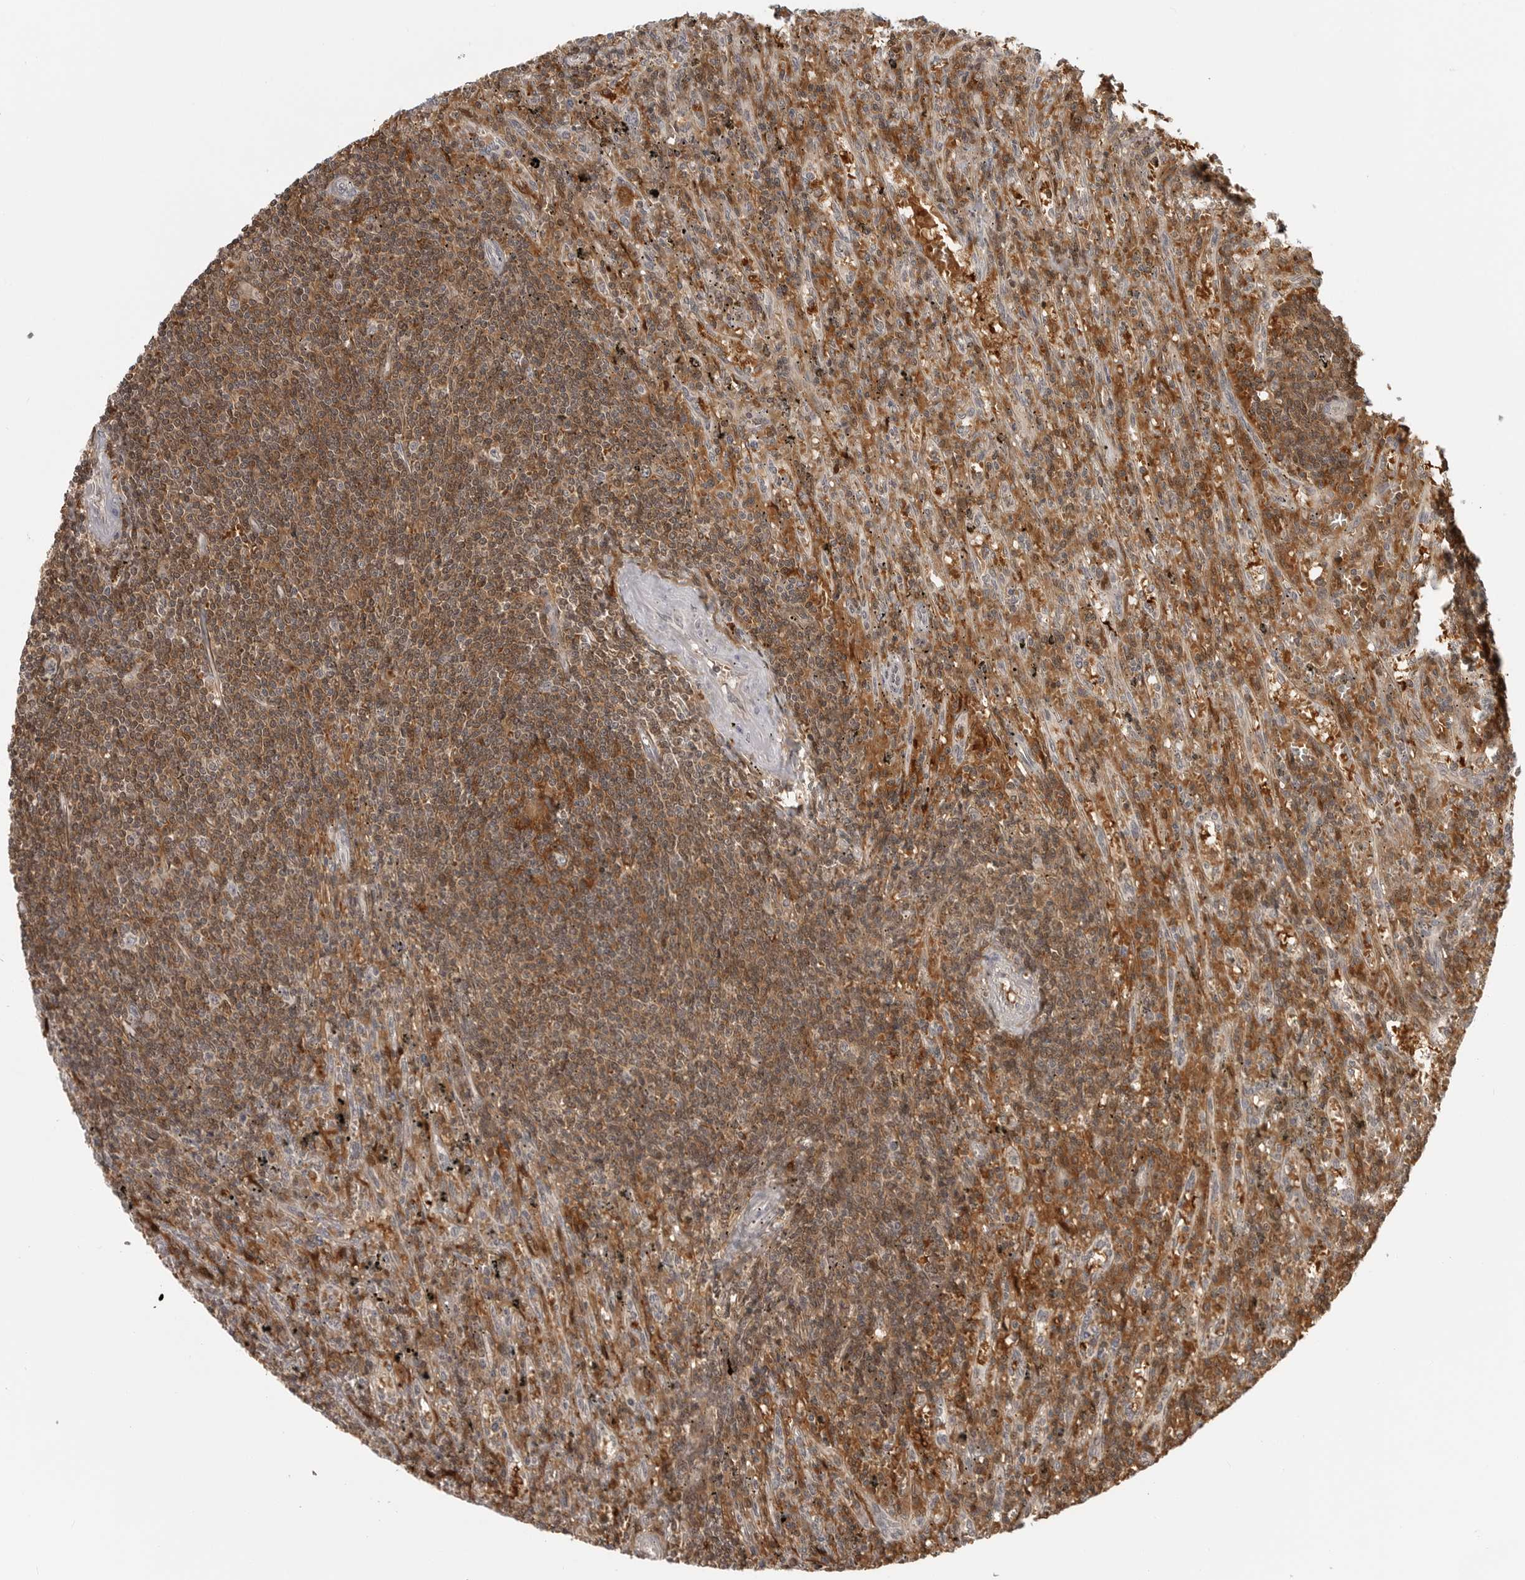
{"staining": {"intensity": "moderate", "quantity": ">75%", "location": "cytoplasmic/membranous"}, "tissue": "lymphoma", "cell_type": "Tumor cells", "image_type": "cancer", "snomed": [{"axis": "morphology", "description": "Malignant lymphoma, non-Hodgkin's type, Low grade"}, {"axis": "topography", "description": "Spleen"}], "caption": "There is medium levels of moderate cytoplasmic/membranous expression in tumor cells of lymphoma, as demonstrated by immunohistochemical staining (brown color).", "gene": "CTIF", "patient": {"sex": "male", "age": 76}}